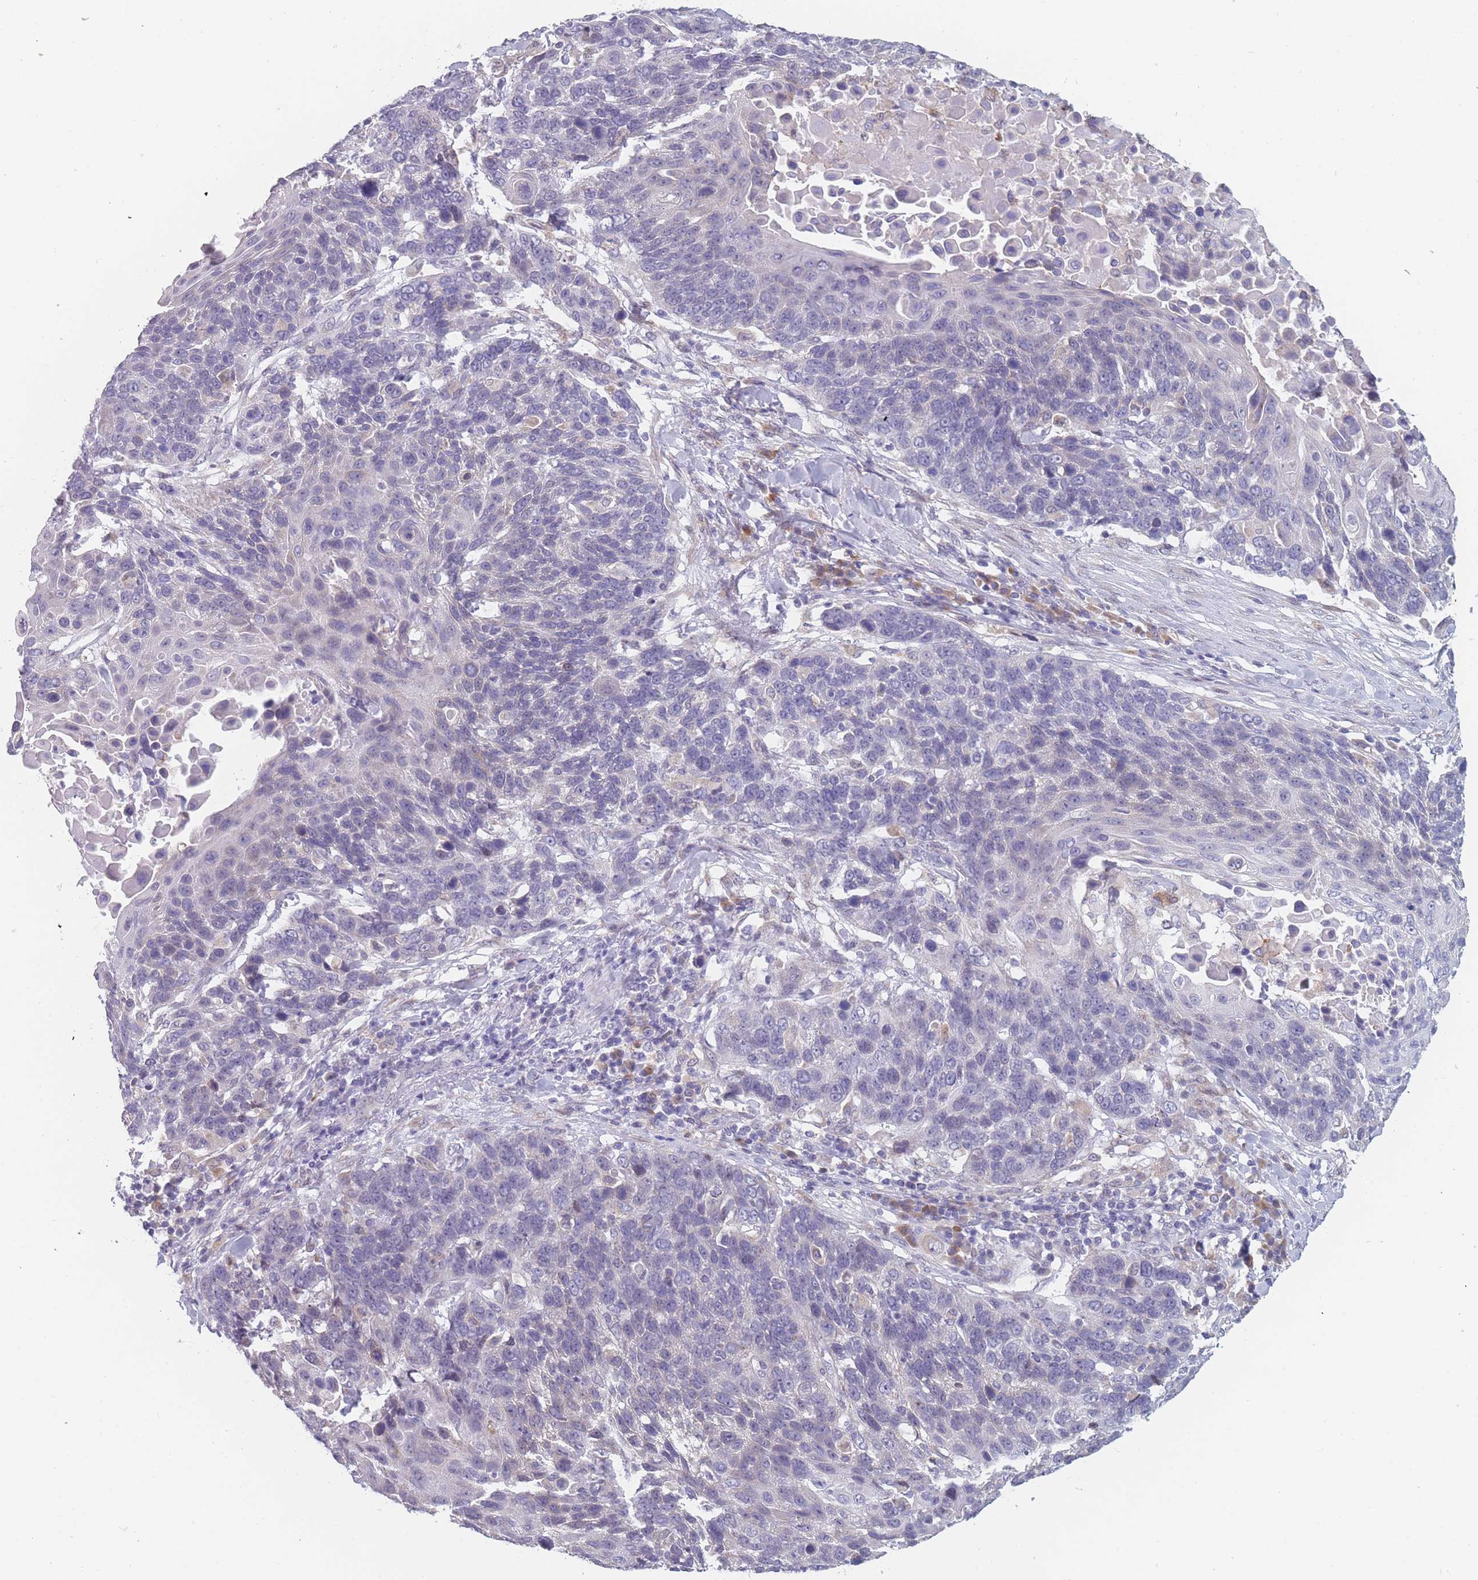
{"staining": {"intensity": "negative", "quantity": "none", "location": "none"}, "tissue": "lung cancer", "cell_type": "Tumor cells", "image_type": "cancer", "snomed": [{"axis": "morphology", "description": "Squamous cell carcinoma, NOS"}, {"axis": "topography", "description": "Lung"}], "caption": "Immunohistochemistry photomicrograph of lung cancer stained for a protein (brown), which exhibits no staining in tumor cells.", "gene": "TMED10", "patient": {"sex": "male", "age": 66}}